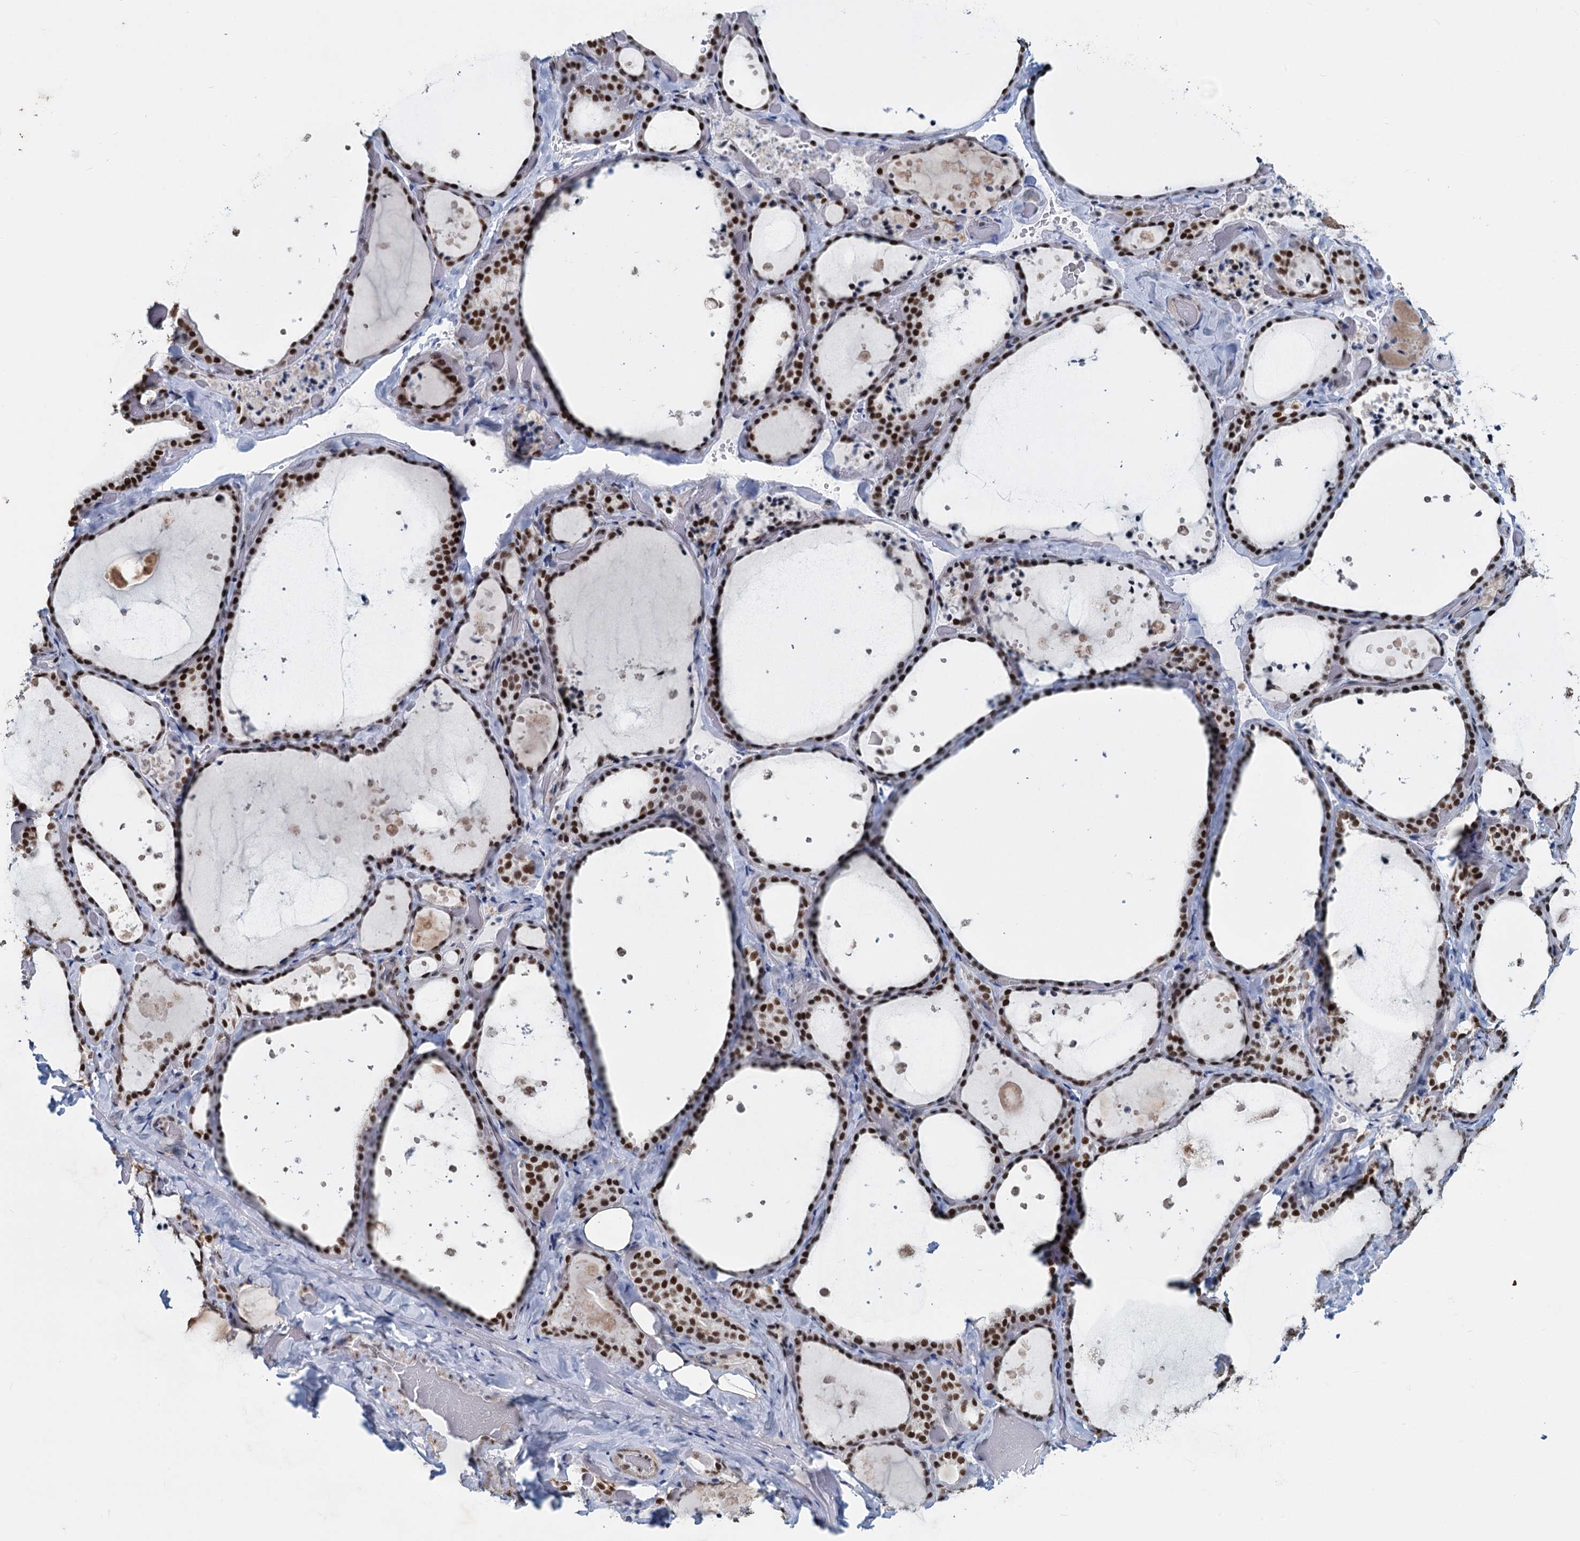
{"staining": {"intensity": "moderate", "quantity": ">75%", "location": "nuclear"}, "tissue": "thyroid gland", "cell_type": "Glandular cells", "image_type": "normal", "snomed": [{"axis": "morphology", "description": "Normal tissue, NOS"}, {"axis": "topography", "description": "Thyroid gland"}], "caption": "Immunohistochemistry (DAB (3,3'-diaminobenzidine)) staining of normal human thyroid gland displays moderate nuclear protein staining in approximately >75% of glandular cells.", "gene": "METTL14", "patient": {"sex": "female", "age": 44}}